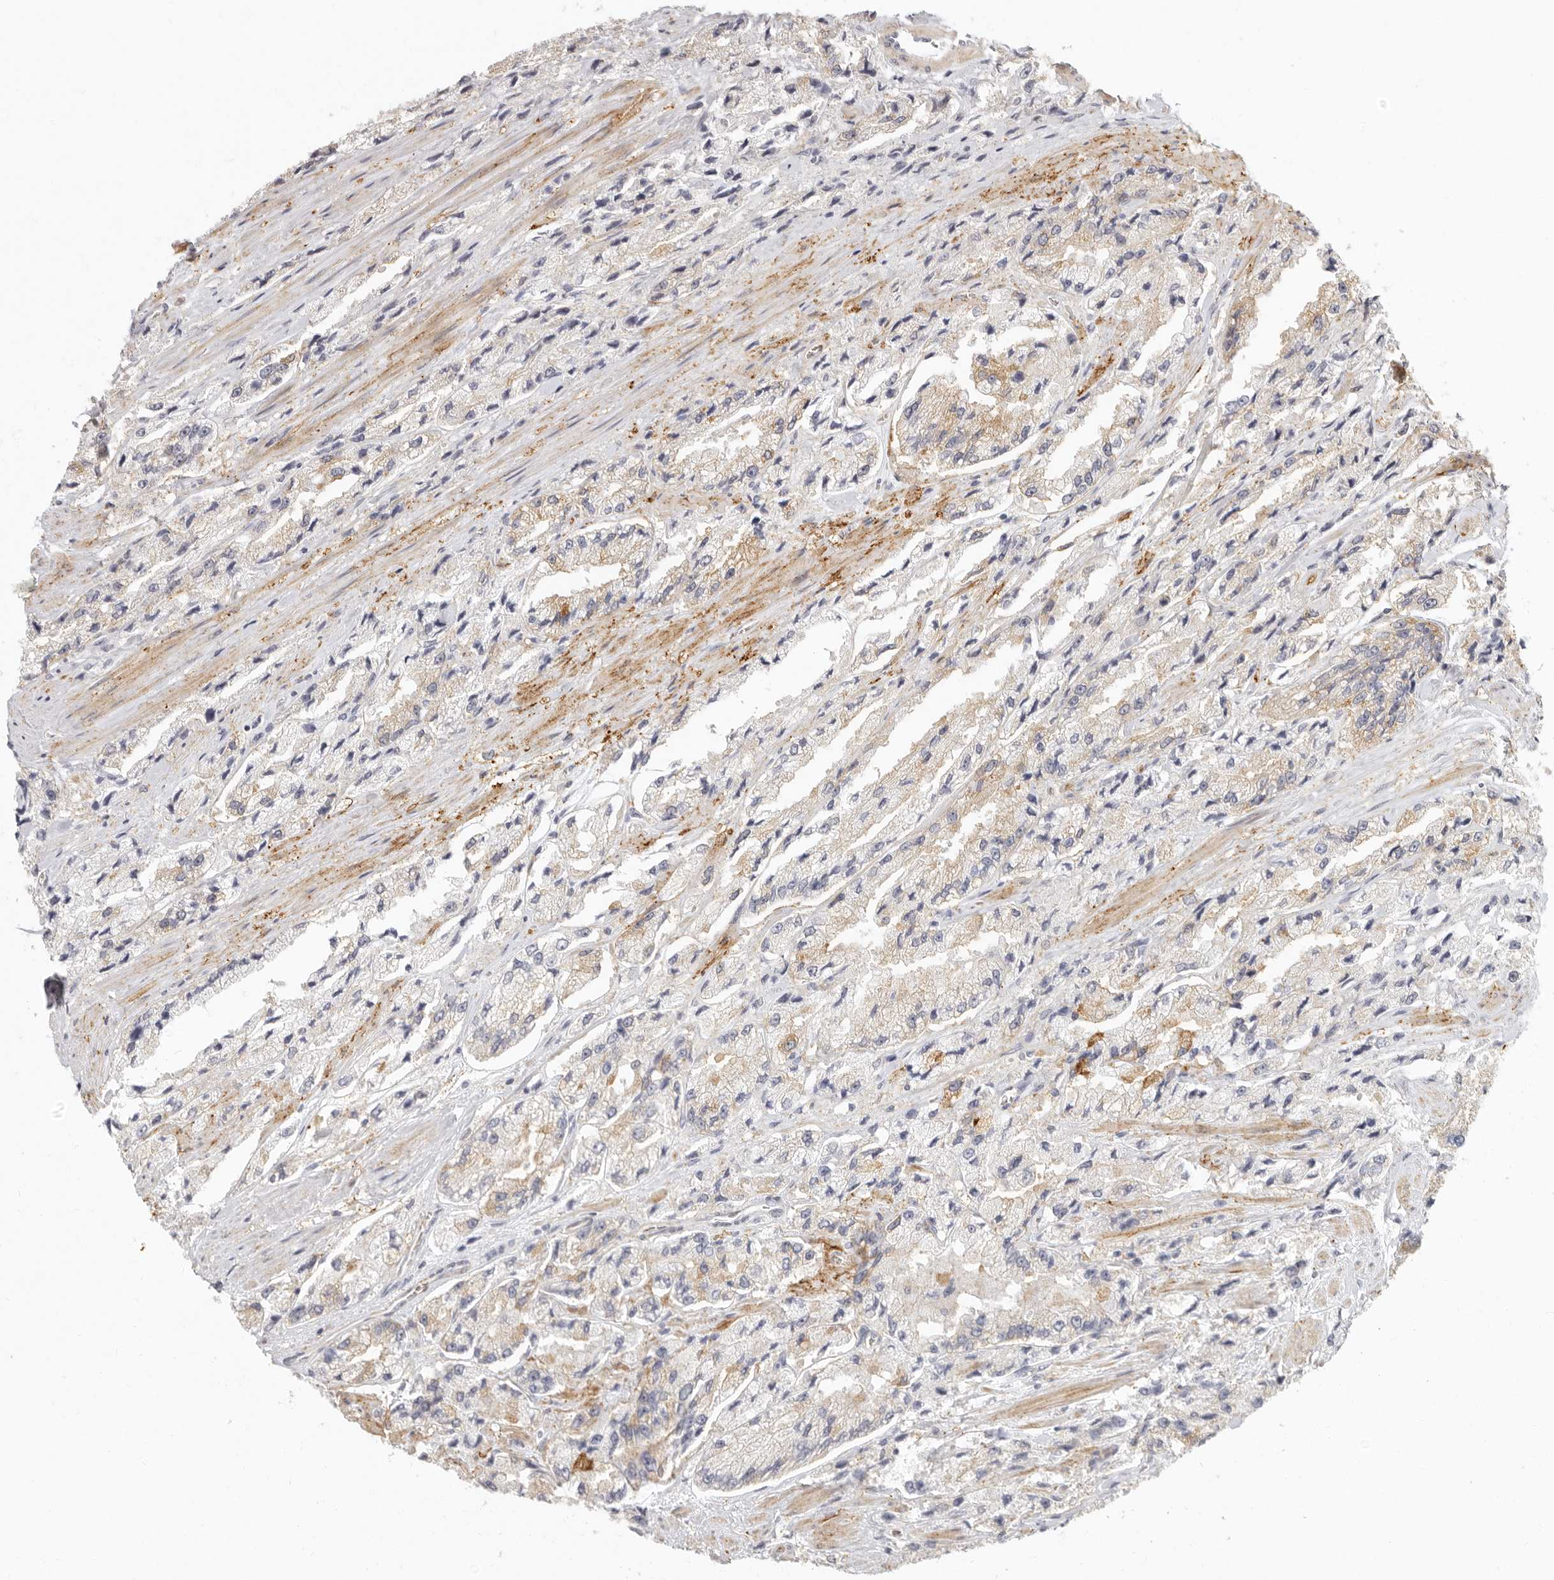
{"staining": {"intensity": "moderate", "quantity": "25%-75%", "location": "cytoplasmic/membranous"}, "tissue": "prostate cancer", "cell_type": "Tumor cells", "image_type": "cancer", "snomed": [{"axis": "morphology", "description": "Adenocarcinoma, High grade"}, {"axis": "topography", "description": "Prostate"}], "caption": "A medium amount of moderate cytoplasmic/membranous expression is present in about 25%-75% of tumor cells in prostate cancer (high-grade adenocarcinoma) tissue. (brown staining indicates protein expression, while blue staining denotes nuclei).", "gene": "NIBAN1", "patient": {"sex": "male", "age": 58}}